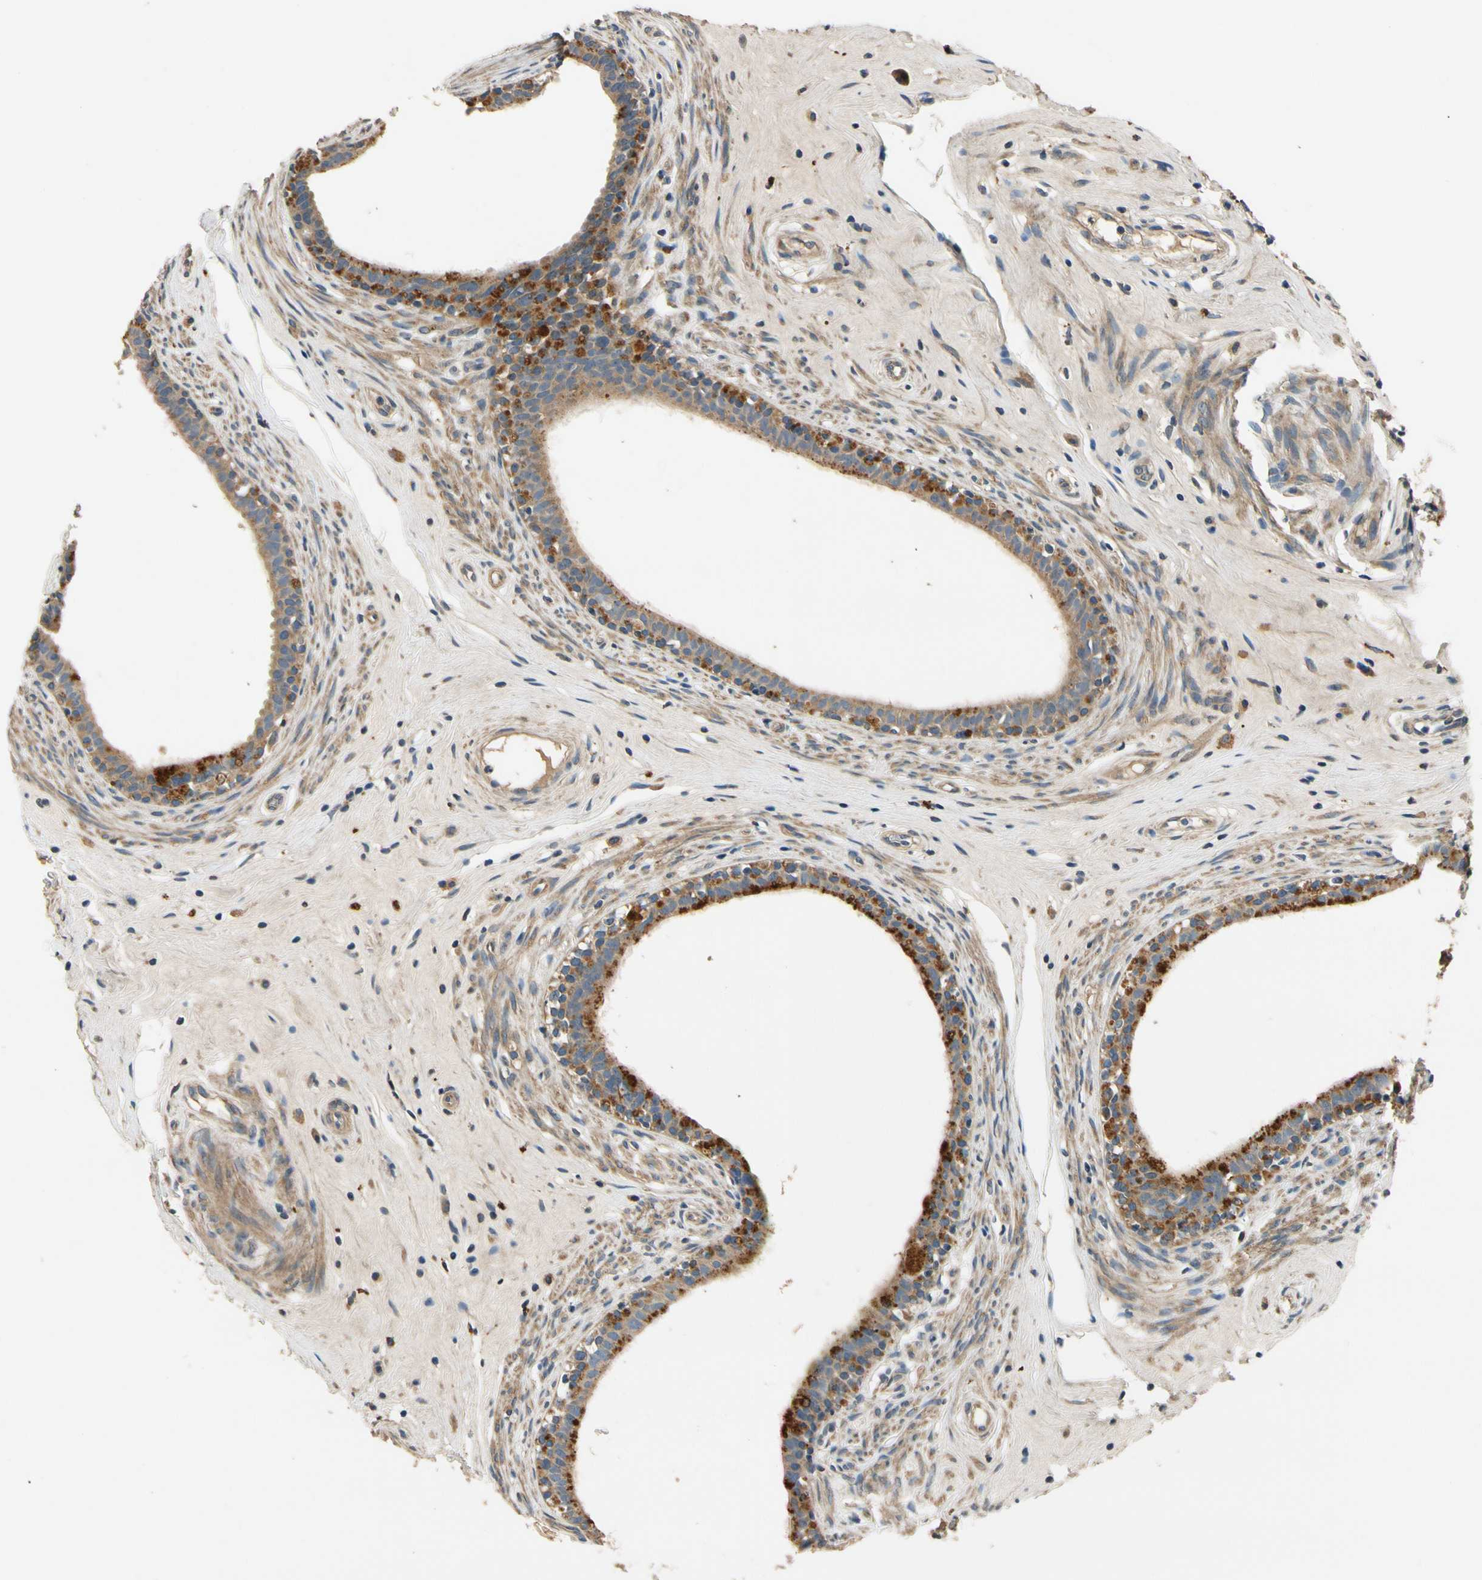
{"staining": {"intensity": "moderate", "quantity": "25%-75%", "location": "cytoplasmic/membranous"}, "tissue": "epididymis", "cell_type": "Glandular cells", "image_type": "normal", "snomed": [{"axis": "morphology", "description": "Normal tissue, NOS"}, {"axis": "morphology", "description": "Inflammation, NOS"}, {"axis": "topography", "description": "Epididymis"}], "caption": "Immunohistochemical staining of normal human epididymis reveals medium levels of moderate cytoplasmic/membranous expression in about 25%-75% of glandular cells.", "gene": "ALKBH3", "patient": {"sex": "male", "age": 84}}